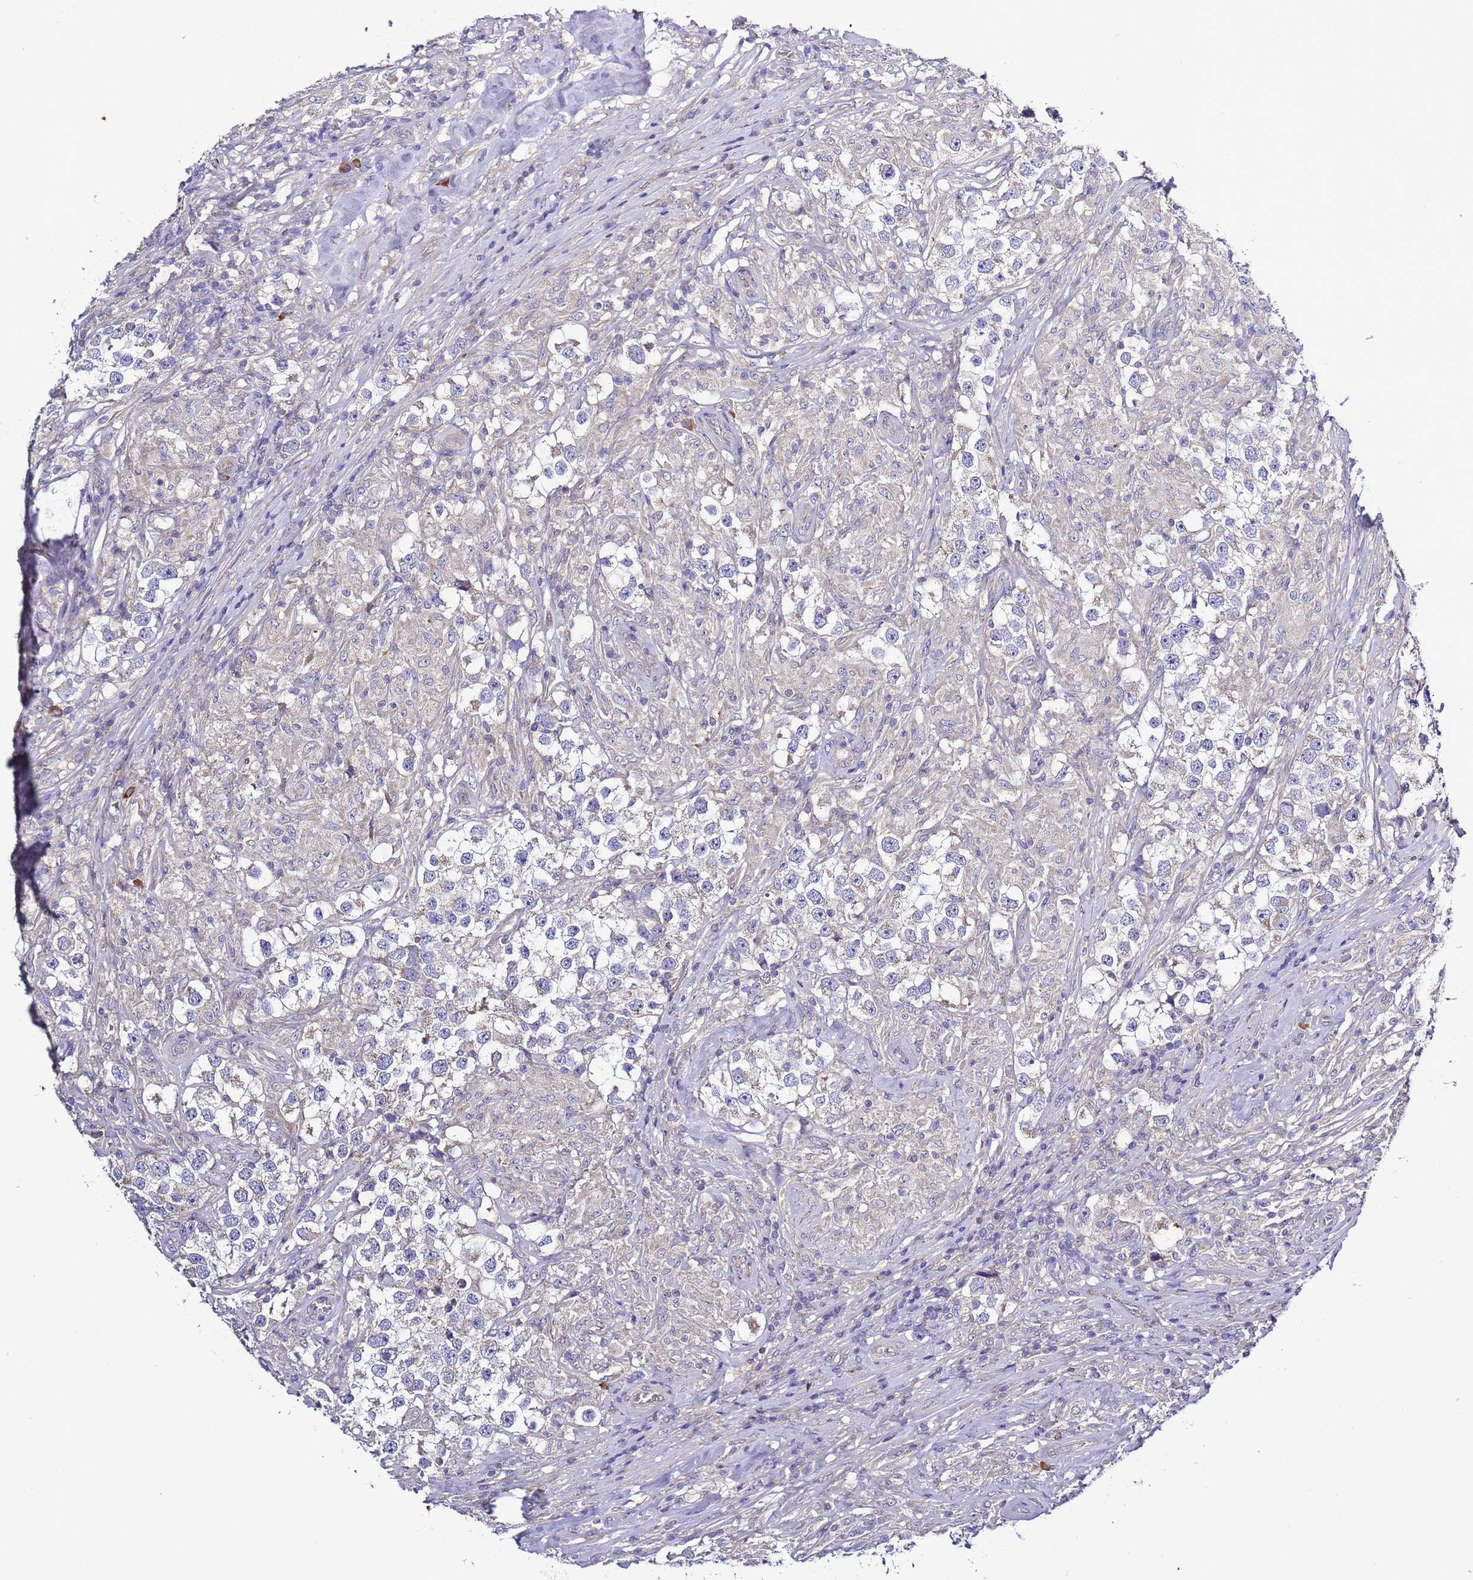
{"staining": {"intensity": "negative", "quantity": "none", "location": "none"}, "tissue": "testis cancer", "cell_type": "Tumor cells", "image_type": "cancer", "snomed": [{"axis": "morphology", "description": "Seminoma, NOS"}, {"axis": "topography", "description": "Testis"}], "caption": "Immunohistochemistry micrograph of seminoma (testis) stained for a protein (brown), which exhibits no staining in tumor cells.", "gene": "SPCS1", "patient": {"sex": "male", "age": 46}}